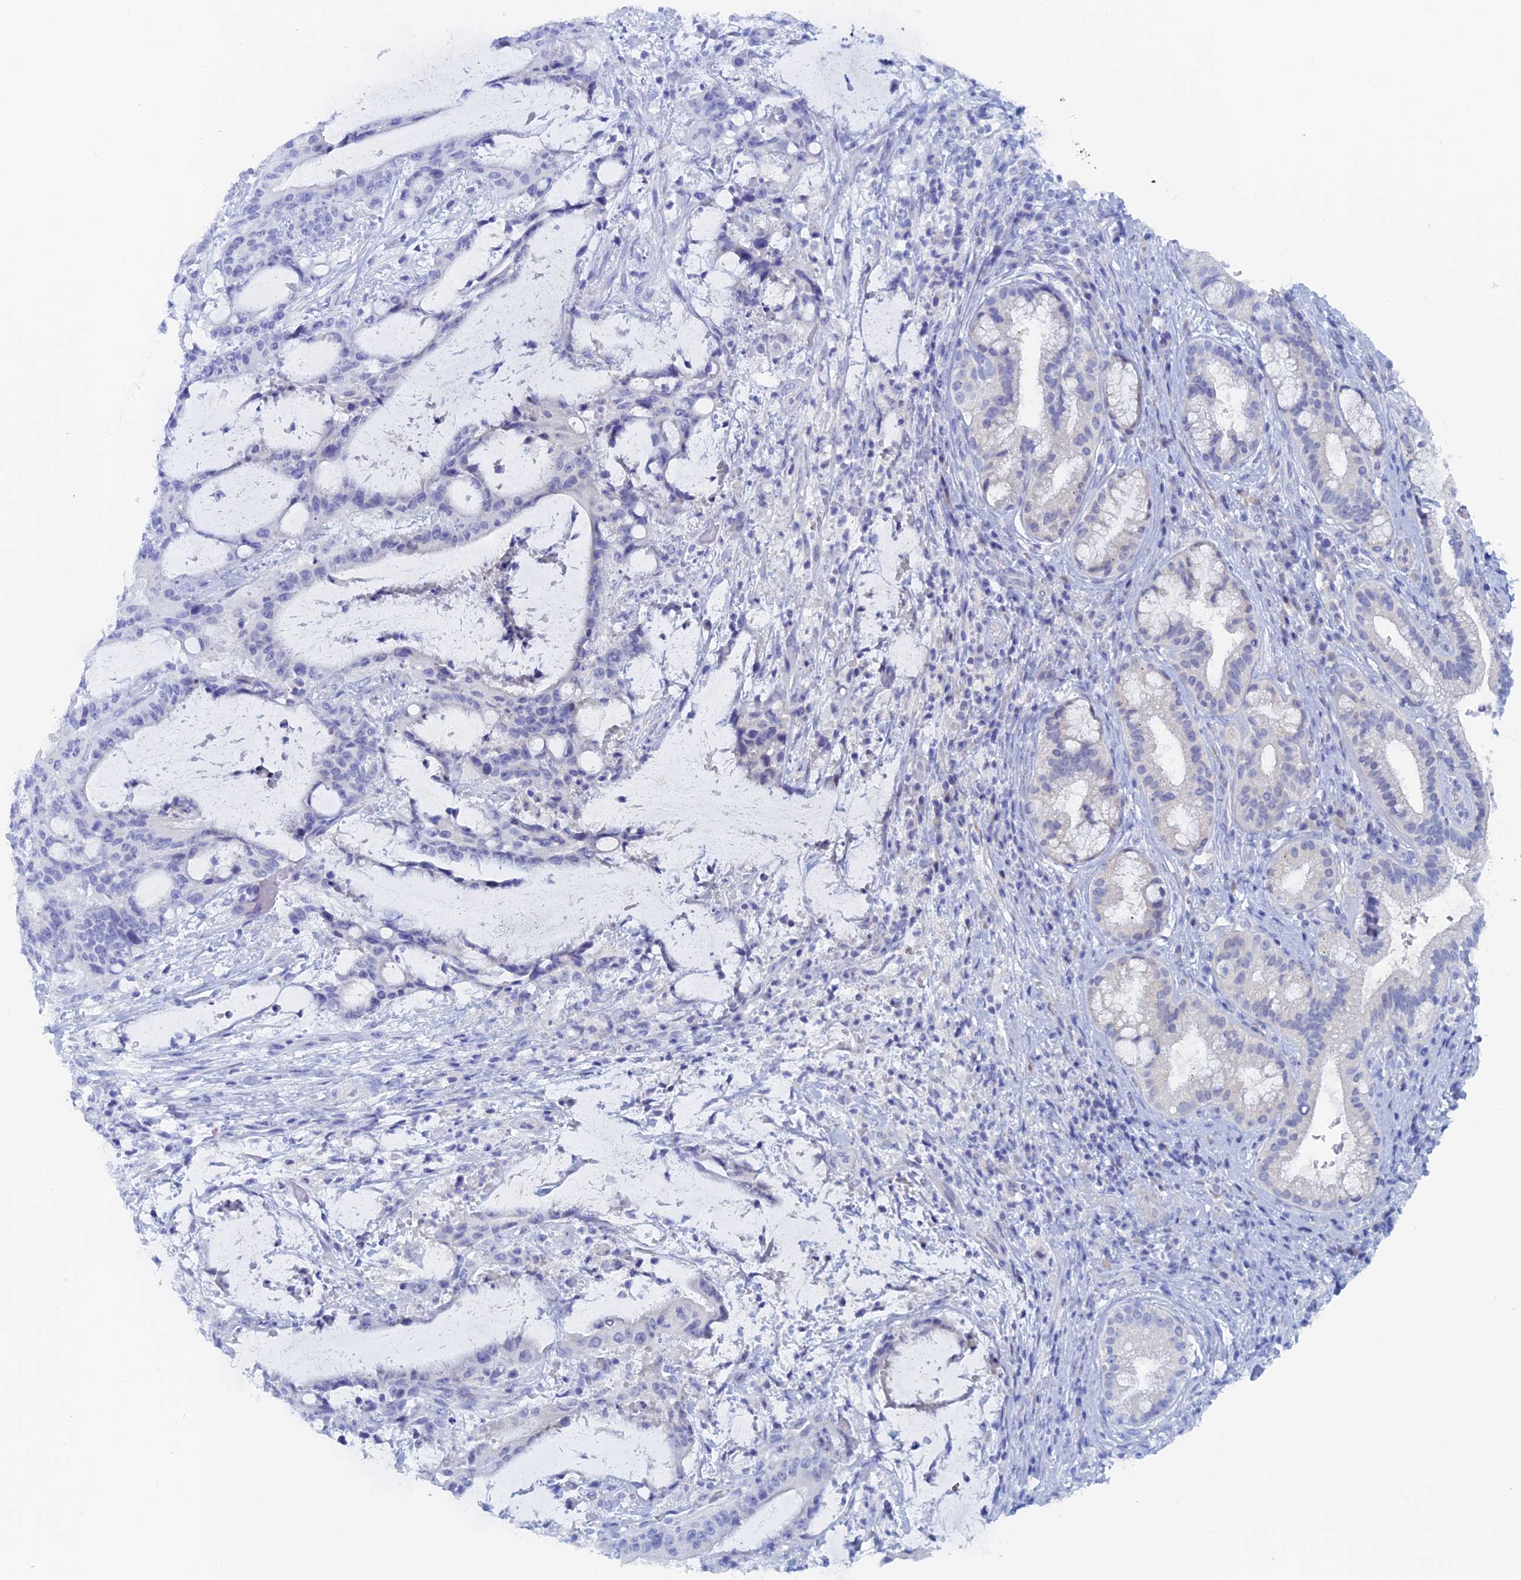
{"staining": {"intensity": "negative", "quantity": "none", "location": "none"}, "tissue": "liver cancer", "cell_type": "Tumor cells", "image_type": "cancer", "snomed": [{"axis": "morphology", "description": "Normal tissue, NOS"}, {"axis": "morphology", "description": "Cholangiocarcinoma"}, {"axis": "topography", "description": "Liver"}, {"axis": "topography", "description": "Peripheral nerve tissue"}], "caption": "This is an immunohistochemistry (IHC) micrograph of liver cancer. There is no expression in tumor cells.", "gene": "ELOVL6", "patient": {"sex": "female", "age": 73}}